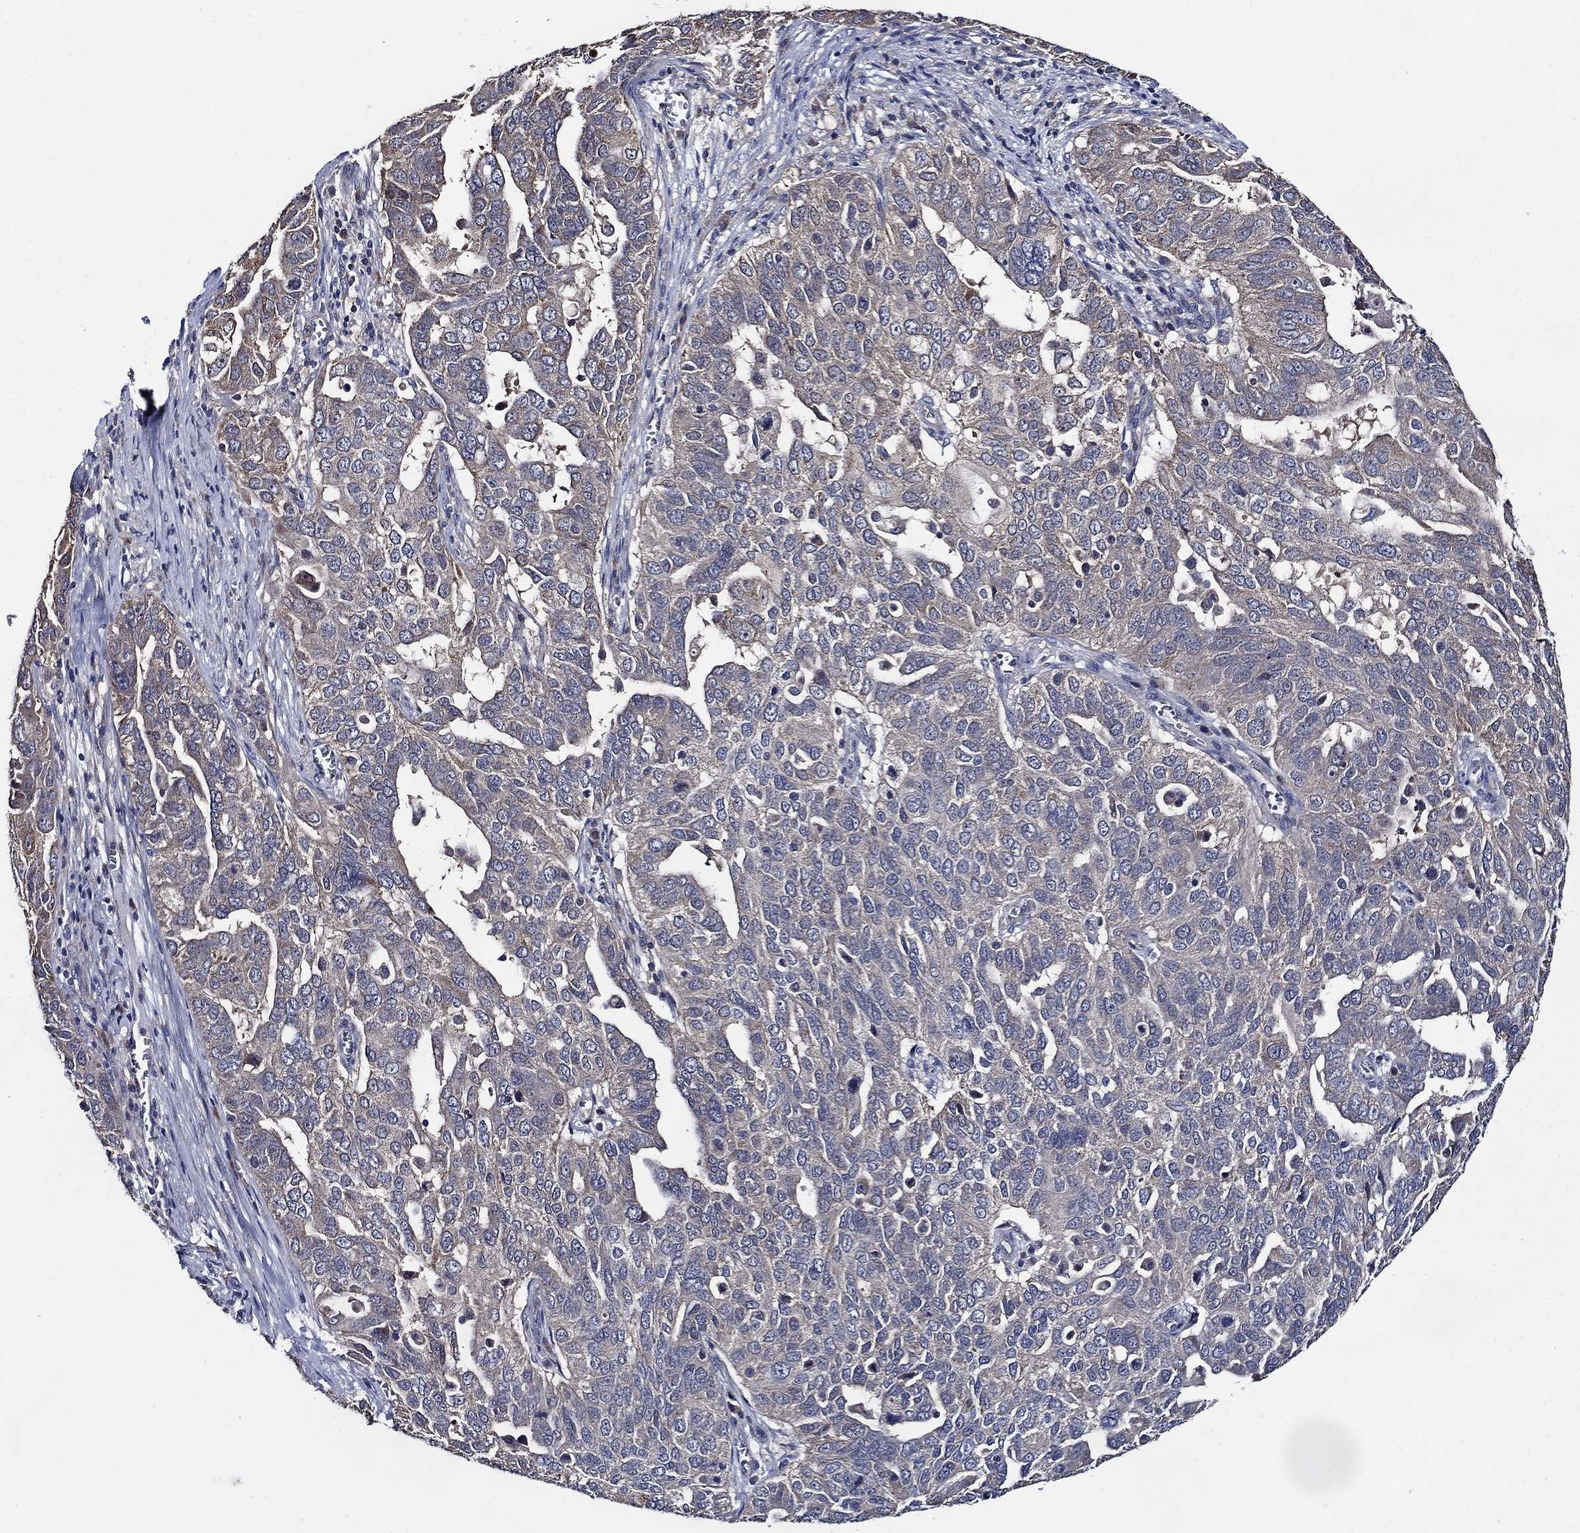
{"staining": {"intensity": "weak", "quantity": "25%-75%", "location": "cytoplasmic/membranous"}, "tissue": "ovarian cancer", "cell_type": "Tumor cells", "image_type": "cancer", "snomed": [{"axis": "morphology", "description": "Carcinoma, endometroid"}, {"axis": "topography", "description": "Soft tissue"}, {"axis": "topography", "description": "Ovary"}], "caption": "Endometroid carcinoma (ovarian) stained with DAB (3,3'-diaminobenzidine) immunohistochemistry shows low levels of weak cytoplasmic/membranous staining in about 25%-75% of tumor cells.", "gene": "WDR53", "patient": {"sex": "female", "age": 52}}